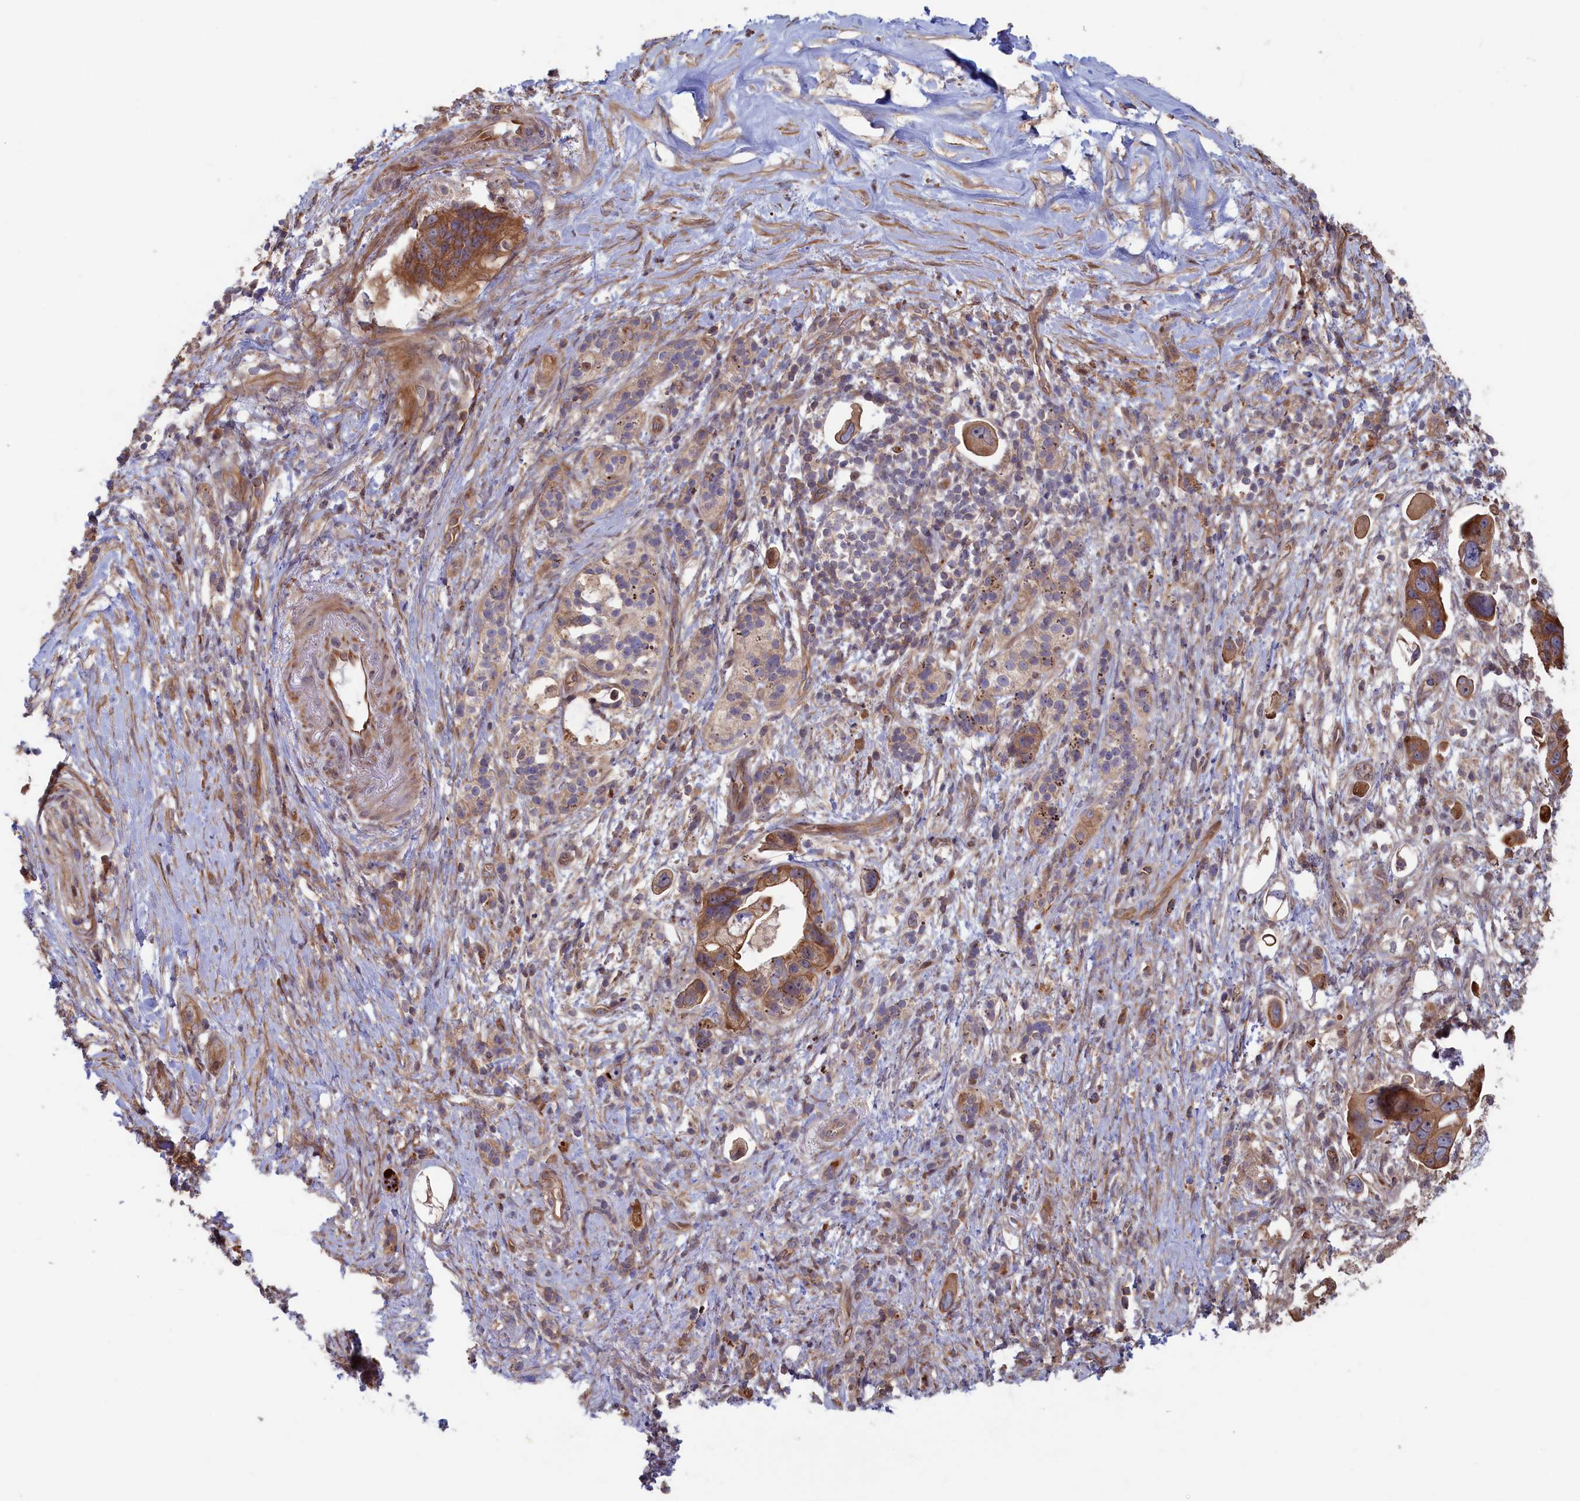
{"staining": {"intensity": "moderate", "quantity": ">75%", "location": "cytoplasmic/membranous"}, "tissue": "pancreatic cancer", "cell_type": "Tumor cells", "image_type": "cancer", "snomed": [{"axis": "morphology", "description": "Adenocarcinoma, NOS"}, {"axis": "topography", "description": "Pancreas"}], "caption": "Pancreatic adenocarcinoma stained with a protein marker displays moderate staining in tumor cells.", "gene": "RILPL1", "patient": {"sex": "female", "age": 83}}